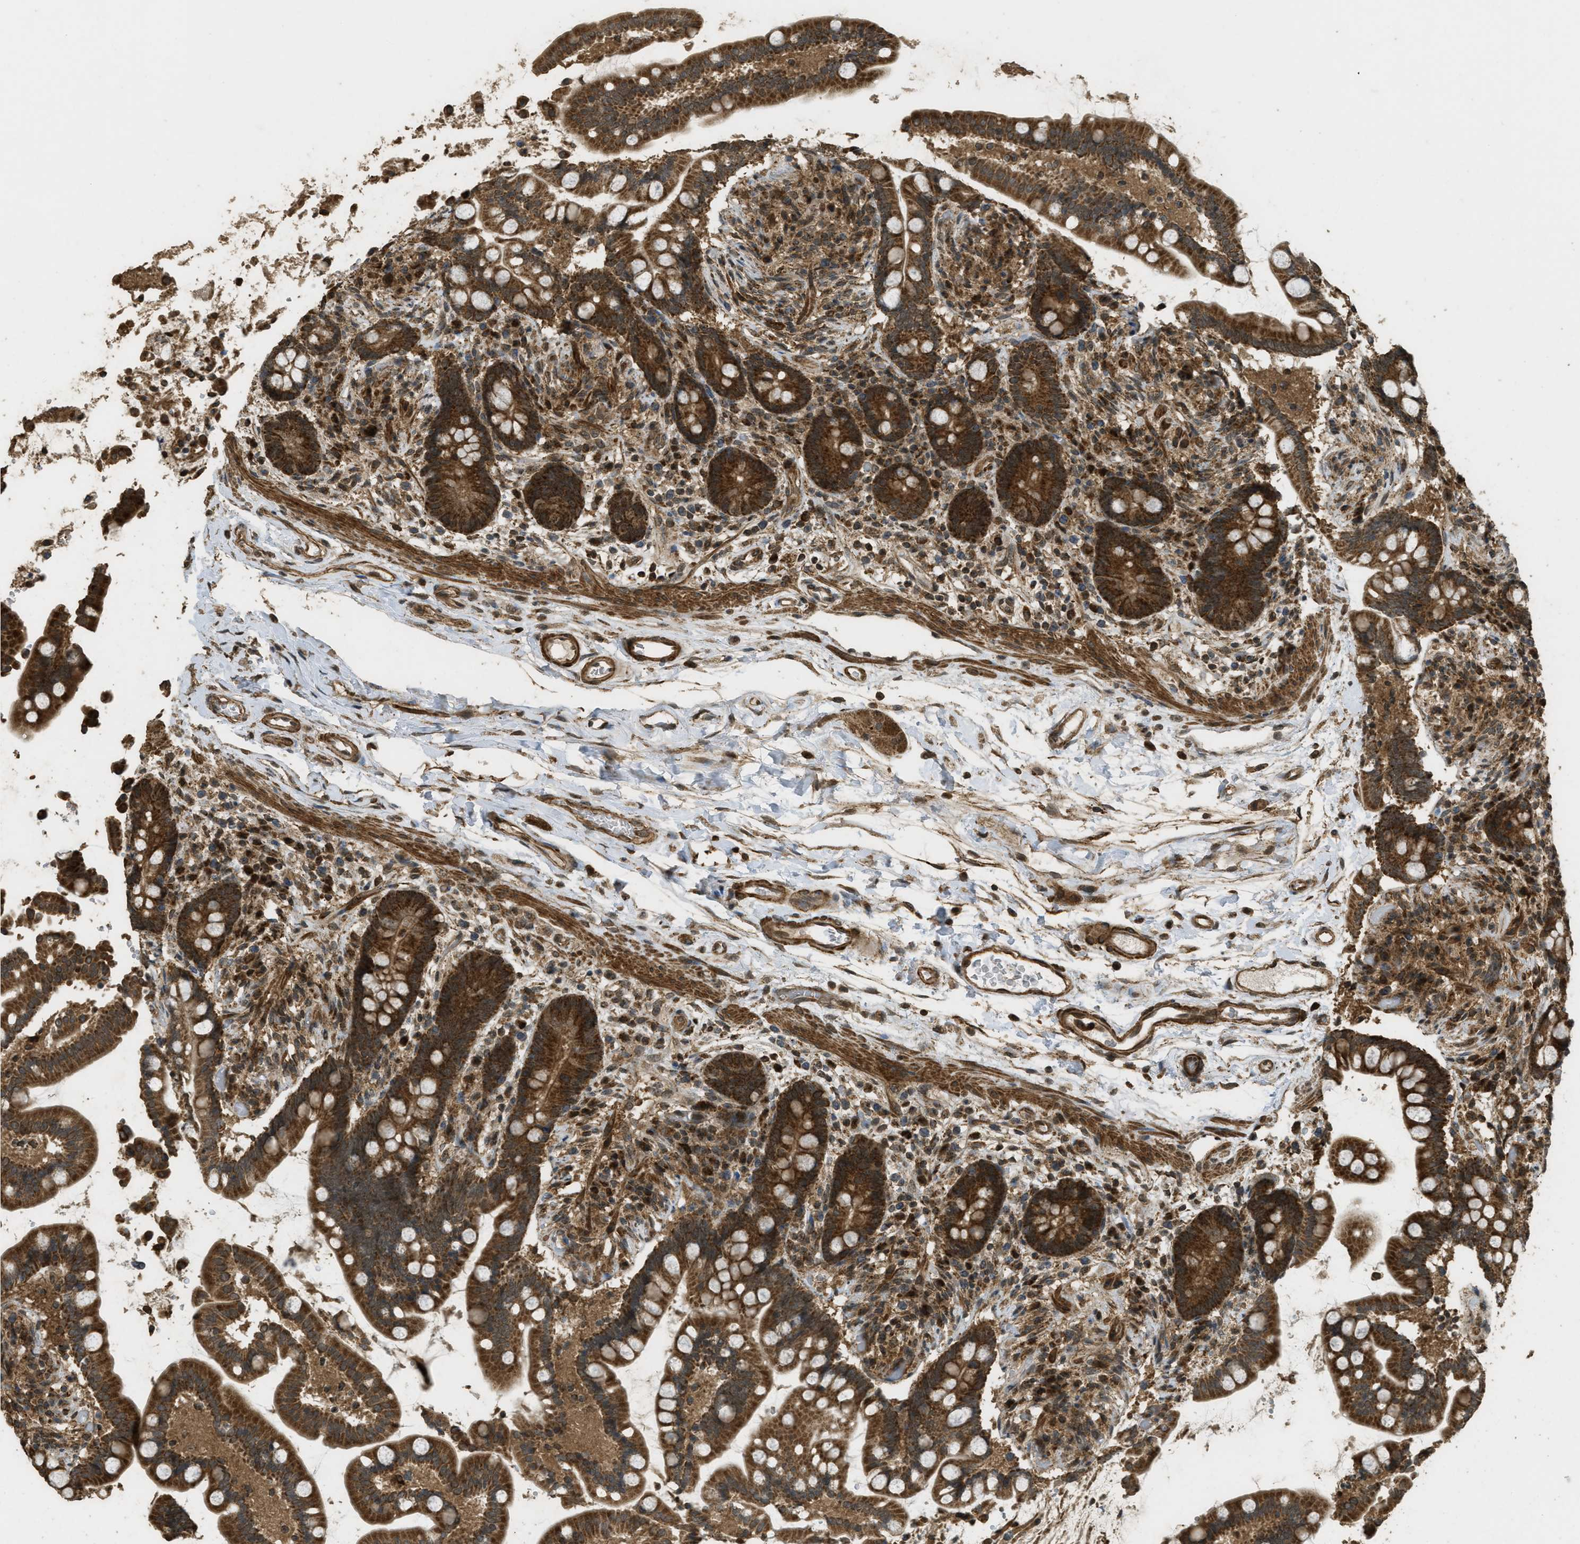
{"staining": {"intensity": "strong", "quantity": ">75%", "location": "cytoplasmic/membranous"}, "tissue": "colon", "cell_type": "Endothelial cells", "image_type": "normal", "snomed": [{"axis": "morphology", "description": "Normal tissue, NOS"}, {"axis": "topography", "description": "Colon"}], "caption": "IHC histopathology image of benign colon: human colon stained using immunohistochemistry reveals high levels of strong protein expression localized specifically in the cytoplasmic/membranous of endothelial cells, appearing as a cytoplasmic/membranous brown color.", "gene": "CTPS1", "patient": {"sex": "male", "age": 73}}